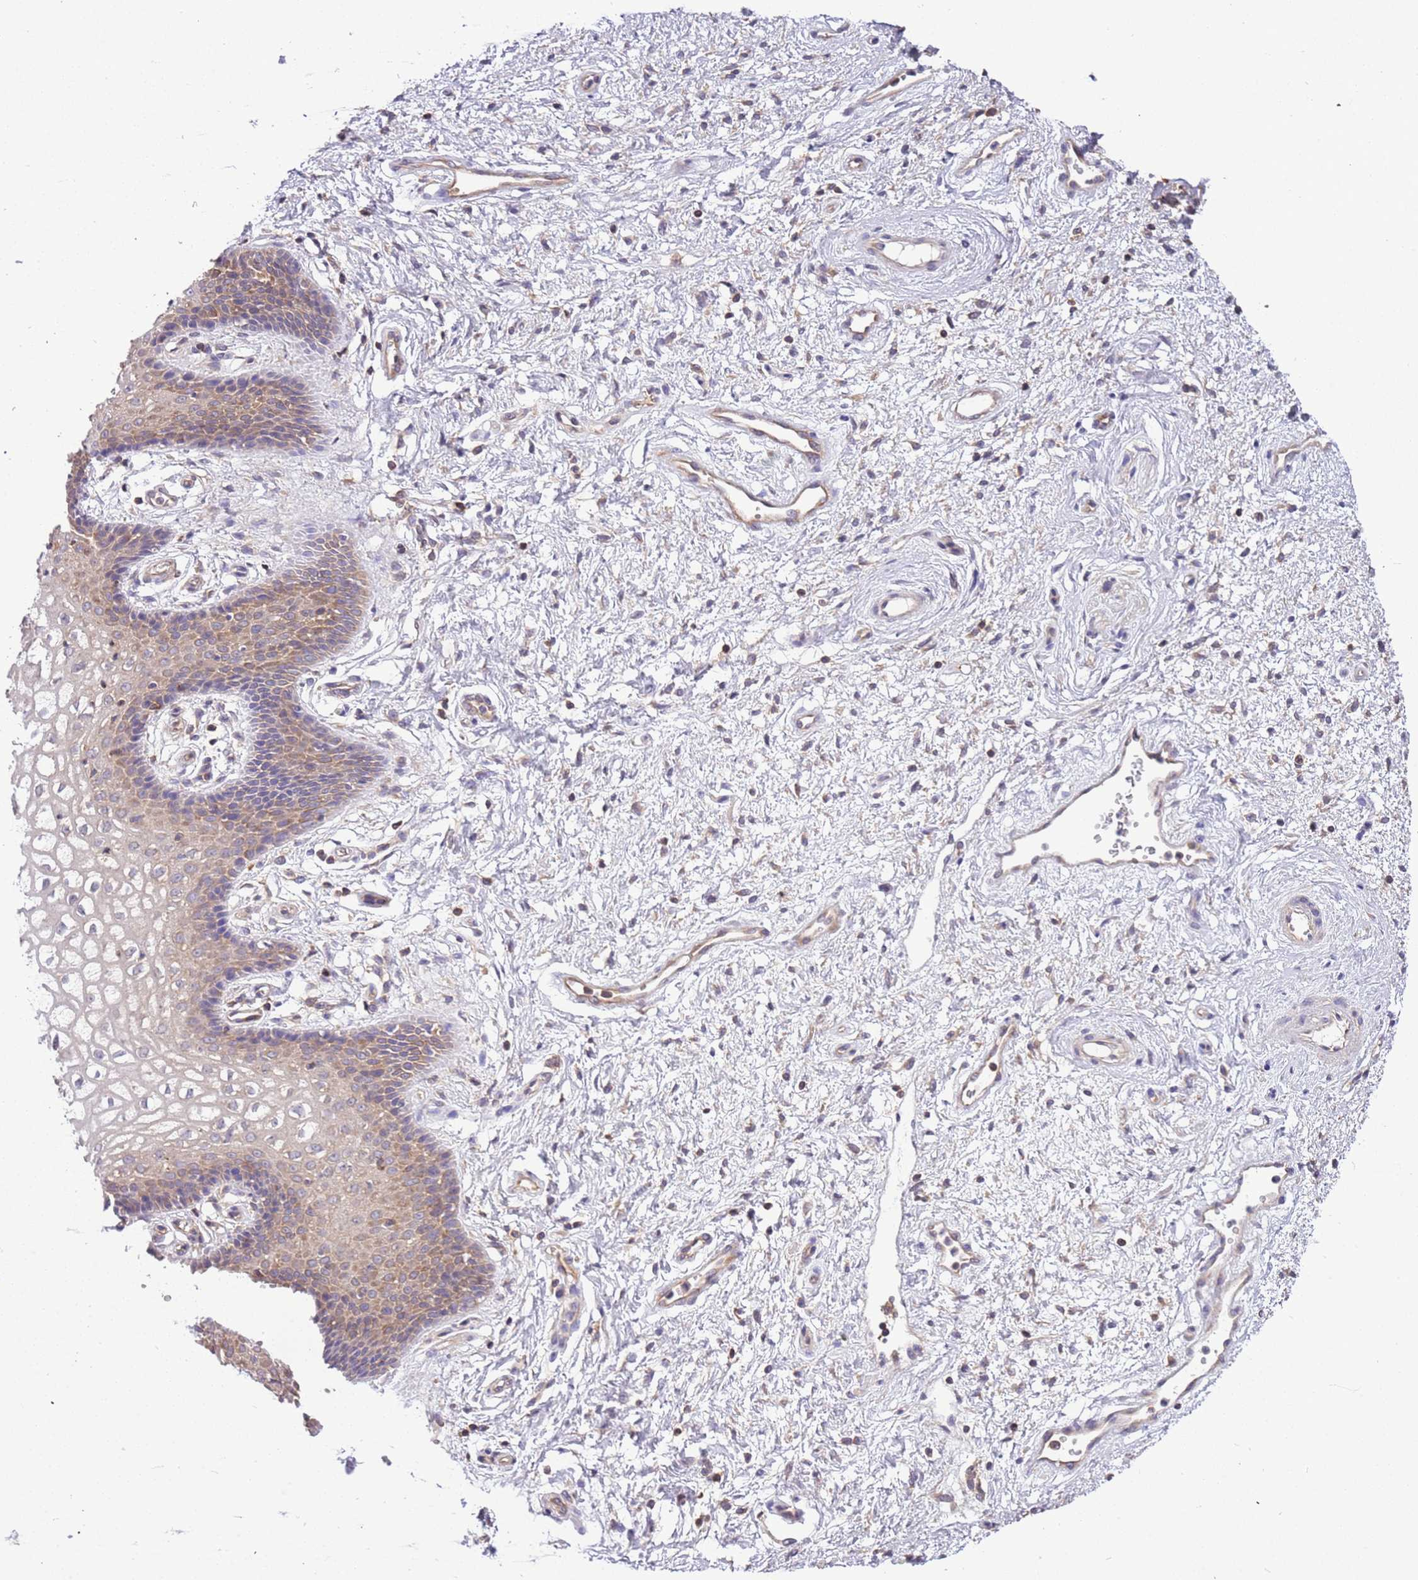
{"staining": {"intensity": "weak", "quantity": "25%-75%", "location": "cytoplasmic/membranous"}, "tissue": "vagina", "cell_type": "Squamous epithelial cells", "image_type": "normal", "snomed": [{"axis": "morphology", "description": "Normal tissue, NOS"}, {"axis": "topography", "description": "Vagina"}], "caption": "Immunohistochemical staining of normal human vagina displays 25%-75% levels of weak cytoplasmic/membranous protein positivity in approximately 25%-75% of squamous epithelial cells.", "gene": "STIP1", "patient": {"sex": "female", "age": 34}}